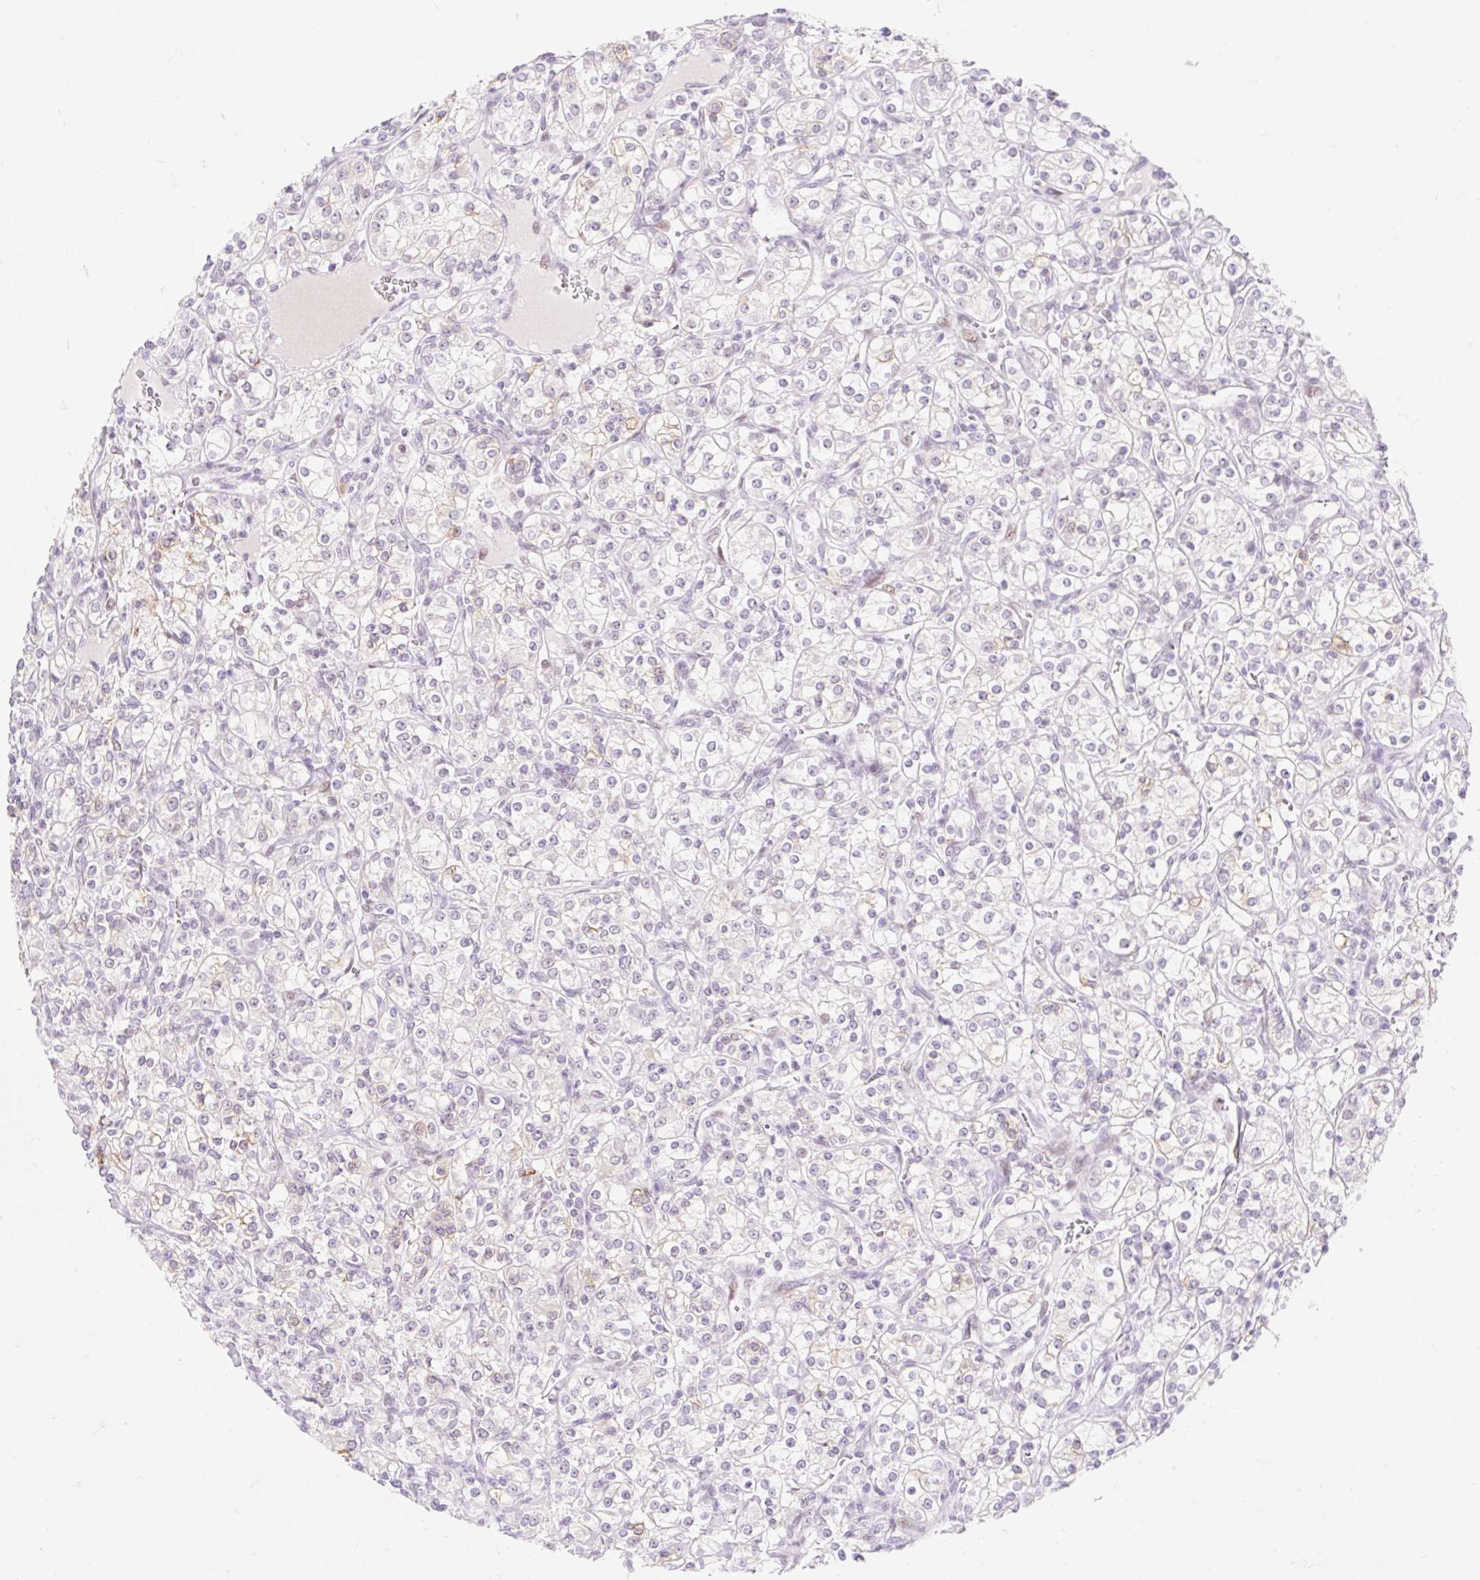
{"staining": {"intensity": "negative", "quantity": "none", "location": "none"}, "tissue": "renal cancer", "cell_type": "Tumor cells", "image_type": "cancer", "snomed": [{"axis": "morphology", "description": "Adenocarcinoma, NOS"}, {"axis": "topography", "description": "Kidney"}], "caption": "Protein analysis of adenocarcinoma (renal) displays no significant positivity in tumor cells.", "gene": "H2BW1", "patient": {"sex": "male", "age": 77}}